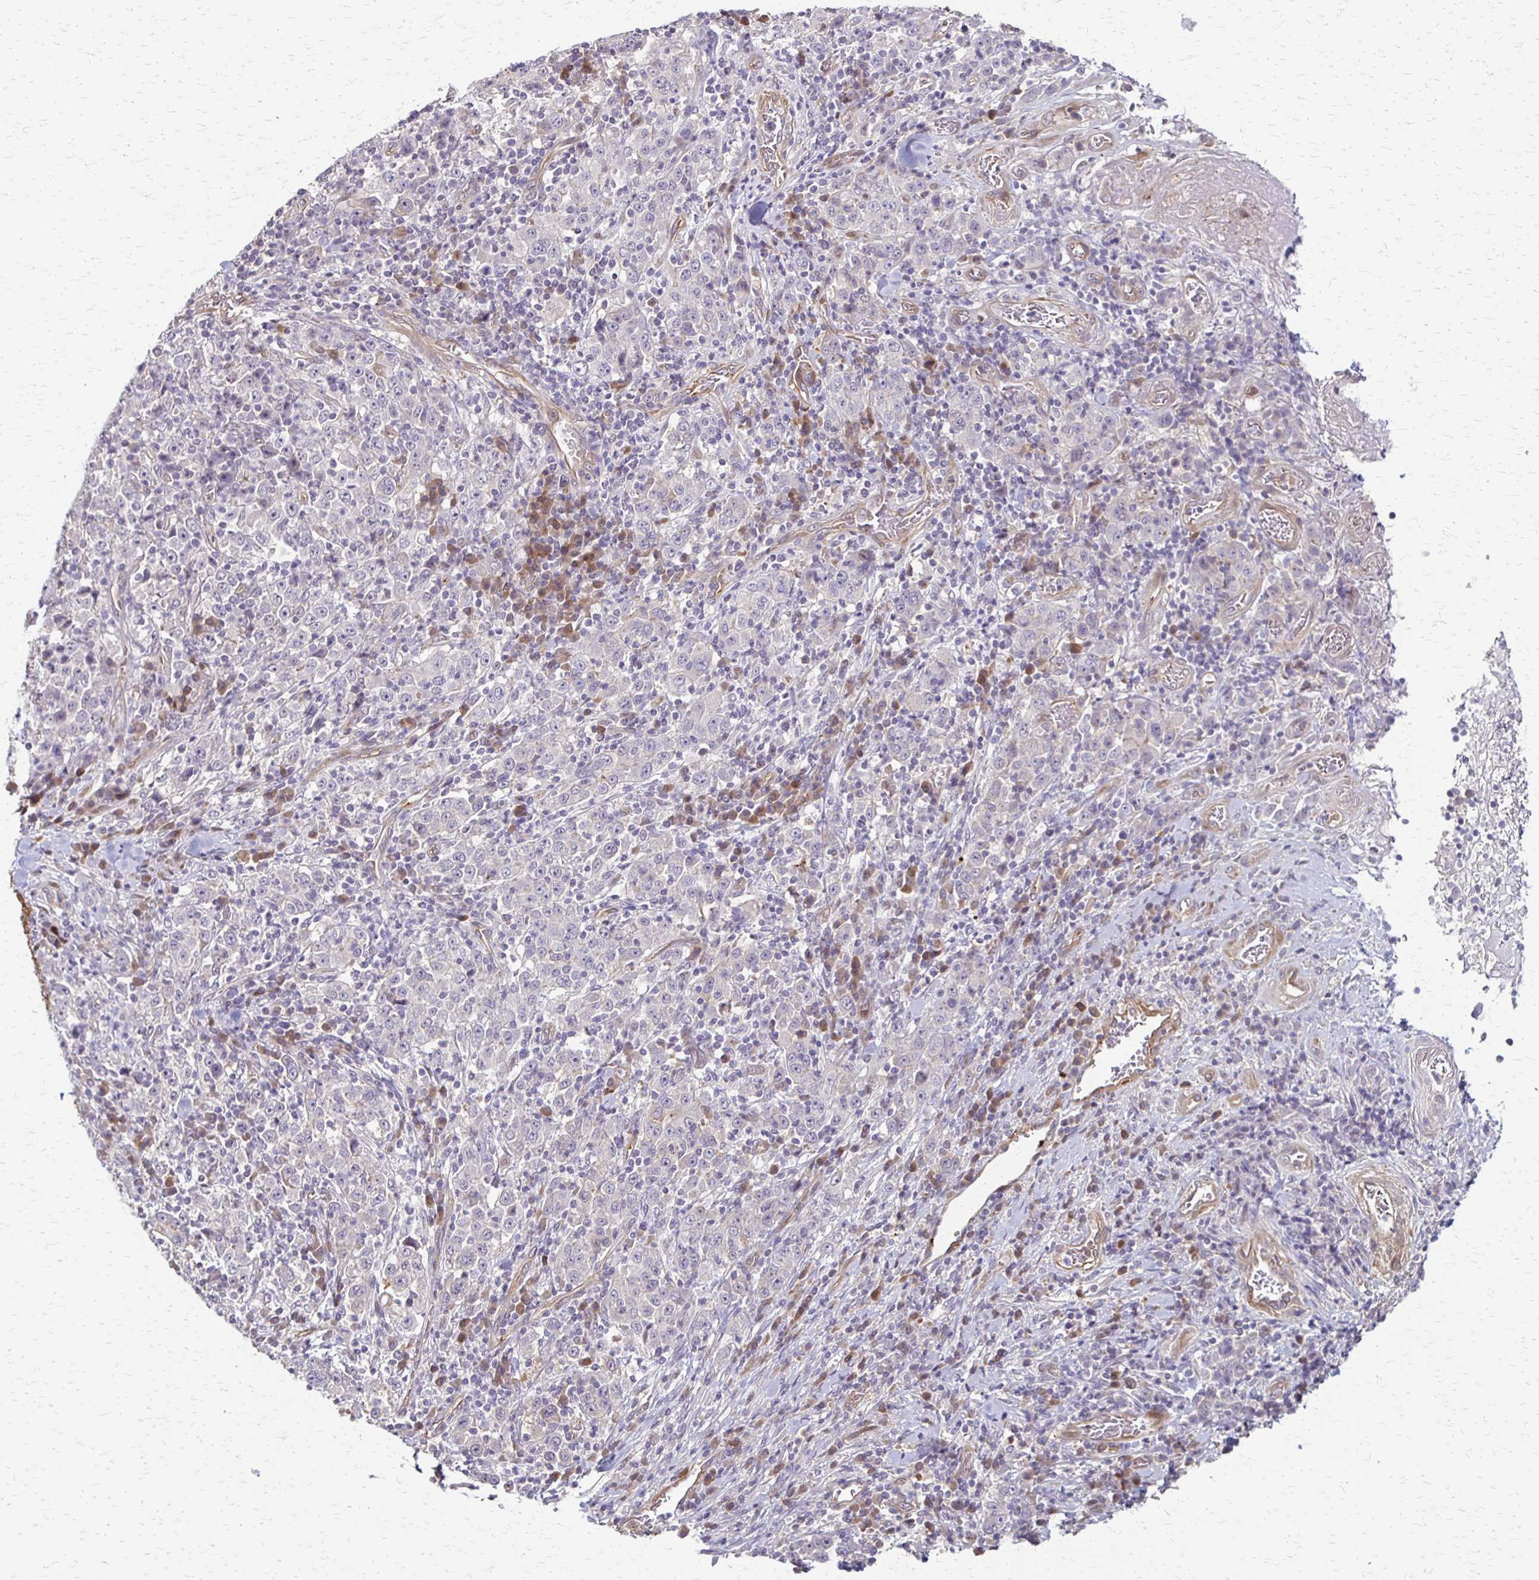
{"staining": {"intensity": "negative", "quantity": "none", "location": "none"}, "tissue": "stomach cancer", "cell_type": "Tumor cells", "image_type": "cancer", "snomed": [{"axis": "morphology", "description": "Normal tissue, NOS"}, {"axis": "morphology", "description": "Adenocarcinoma, NOS"}, {"axis": "topography", "description": "Stomach, upper"}, {"axis": "topography", "description": "Stomach"}], "caption": "This is an immunohistochemistry (IHC) micrograph of human adenocarcinoma (stomach). There is no positivity in tumor cells.", "gene": "CFL2", "patient": {"sex": "male", "age": 59}}